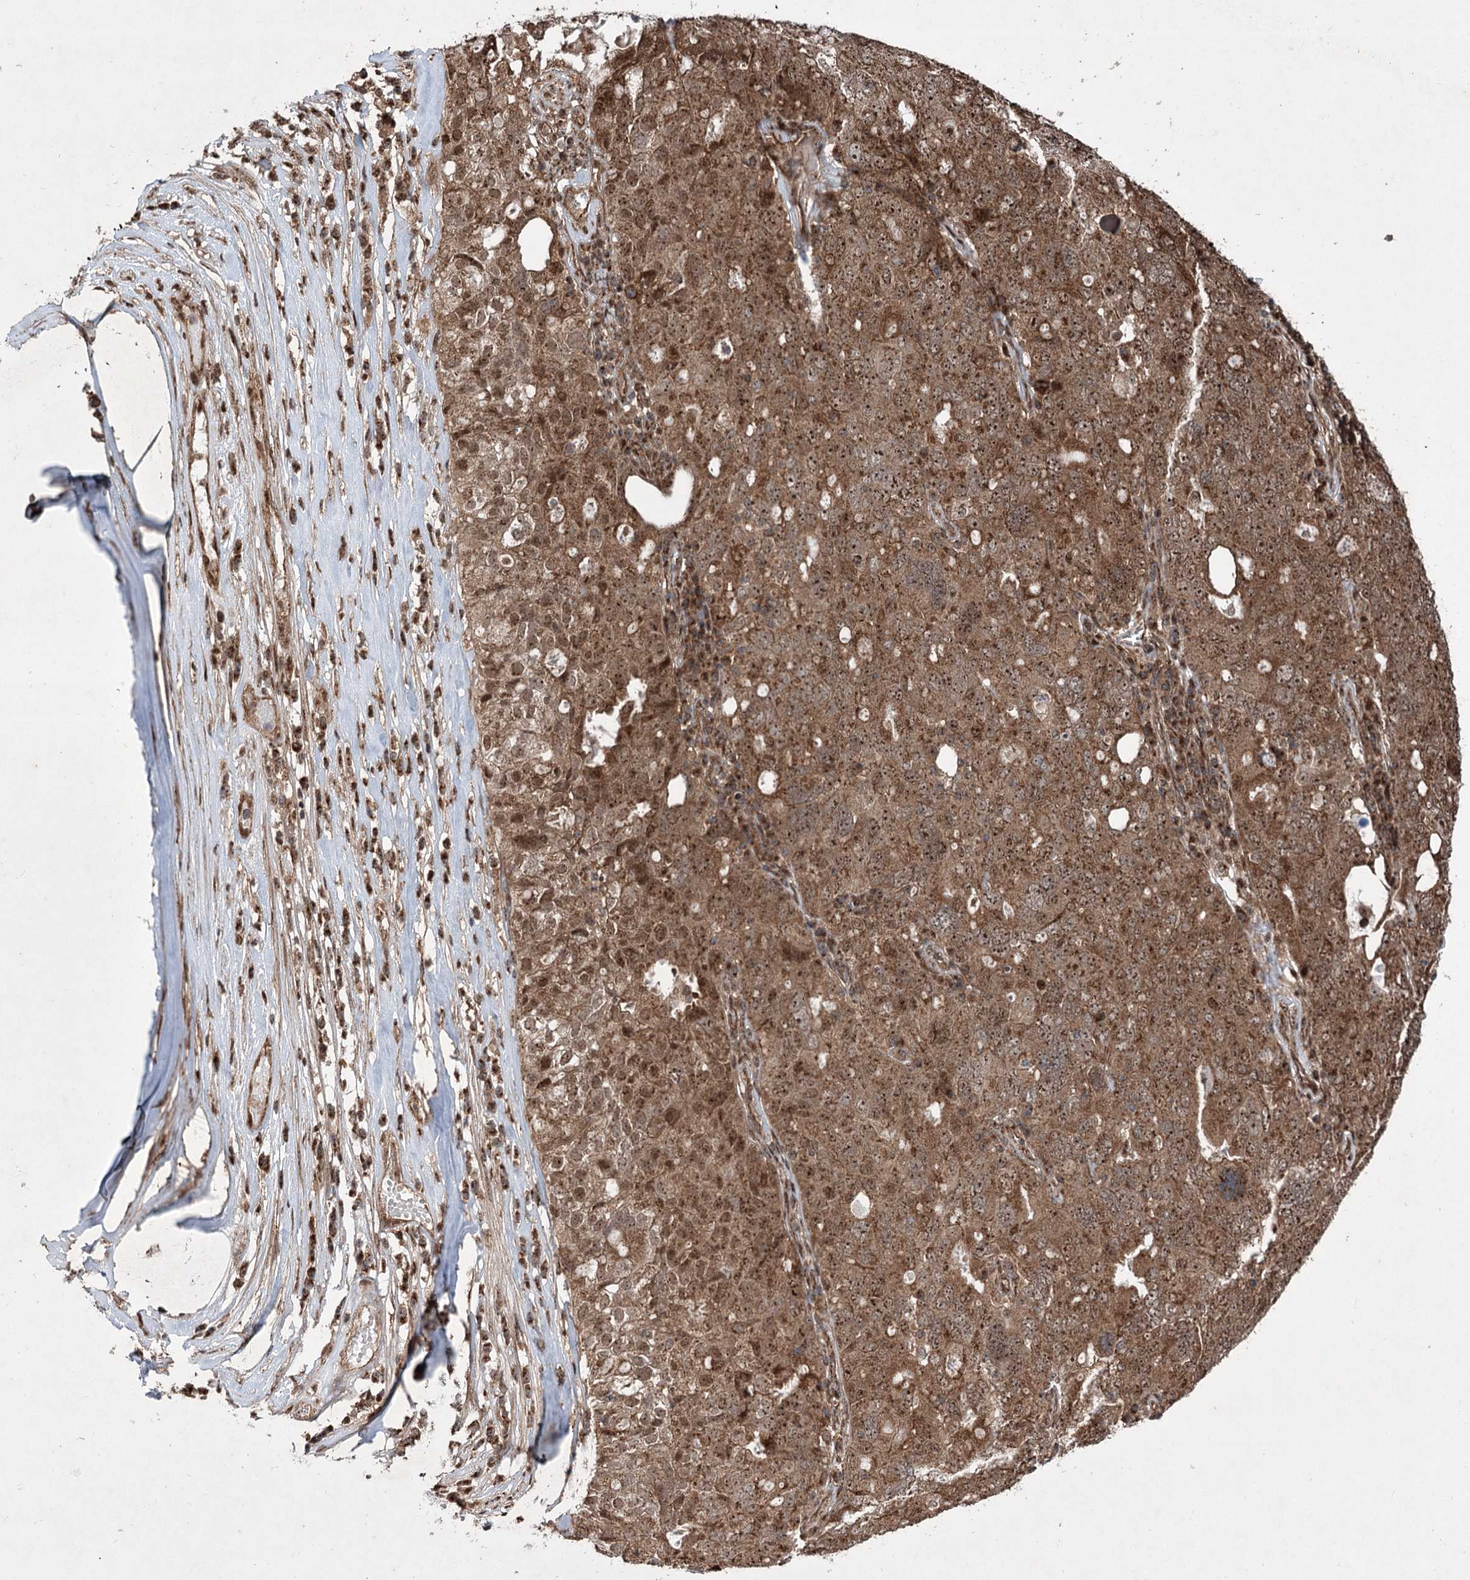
{"staining": {"intensity": "moderate", "quantity": ">75%", "location": "cytoplasmic/membranous,nuclear"}, "tissue": "ovarian cancer", "cell_type": "Tumor cells", "image_type": "cancer", "snomed": [{"axis": "morphology", "description": "Carcinoma, endometroid"}, {"axis": "topography", "description": "Ovary"}], "caption": "Brown immunohistochemical staining in endometroid carcinoma (ovarian) reveals moderate cytoplasmic/membranous and nuclear expression in about >75% of tumor cells. (DAB (3,3'-diaminobenzidine) = brown stain, brightfield microscopy at high magnification).", "gene": "SERINC5", "patient": {"sex": "female", "age": 62}}